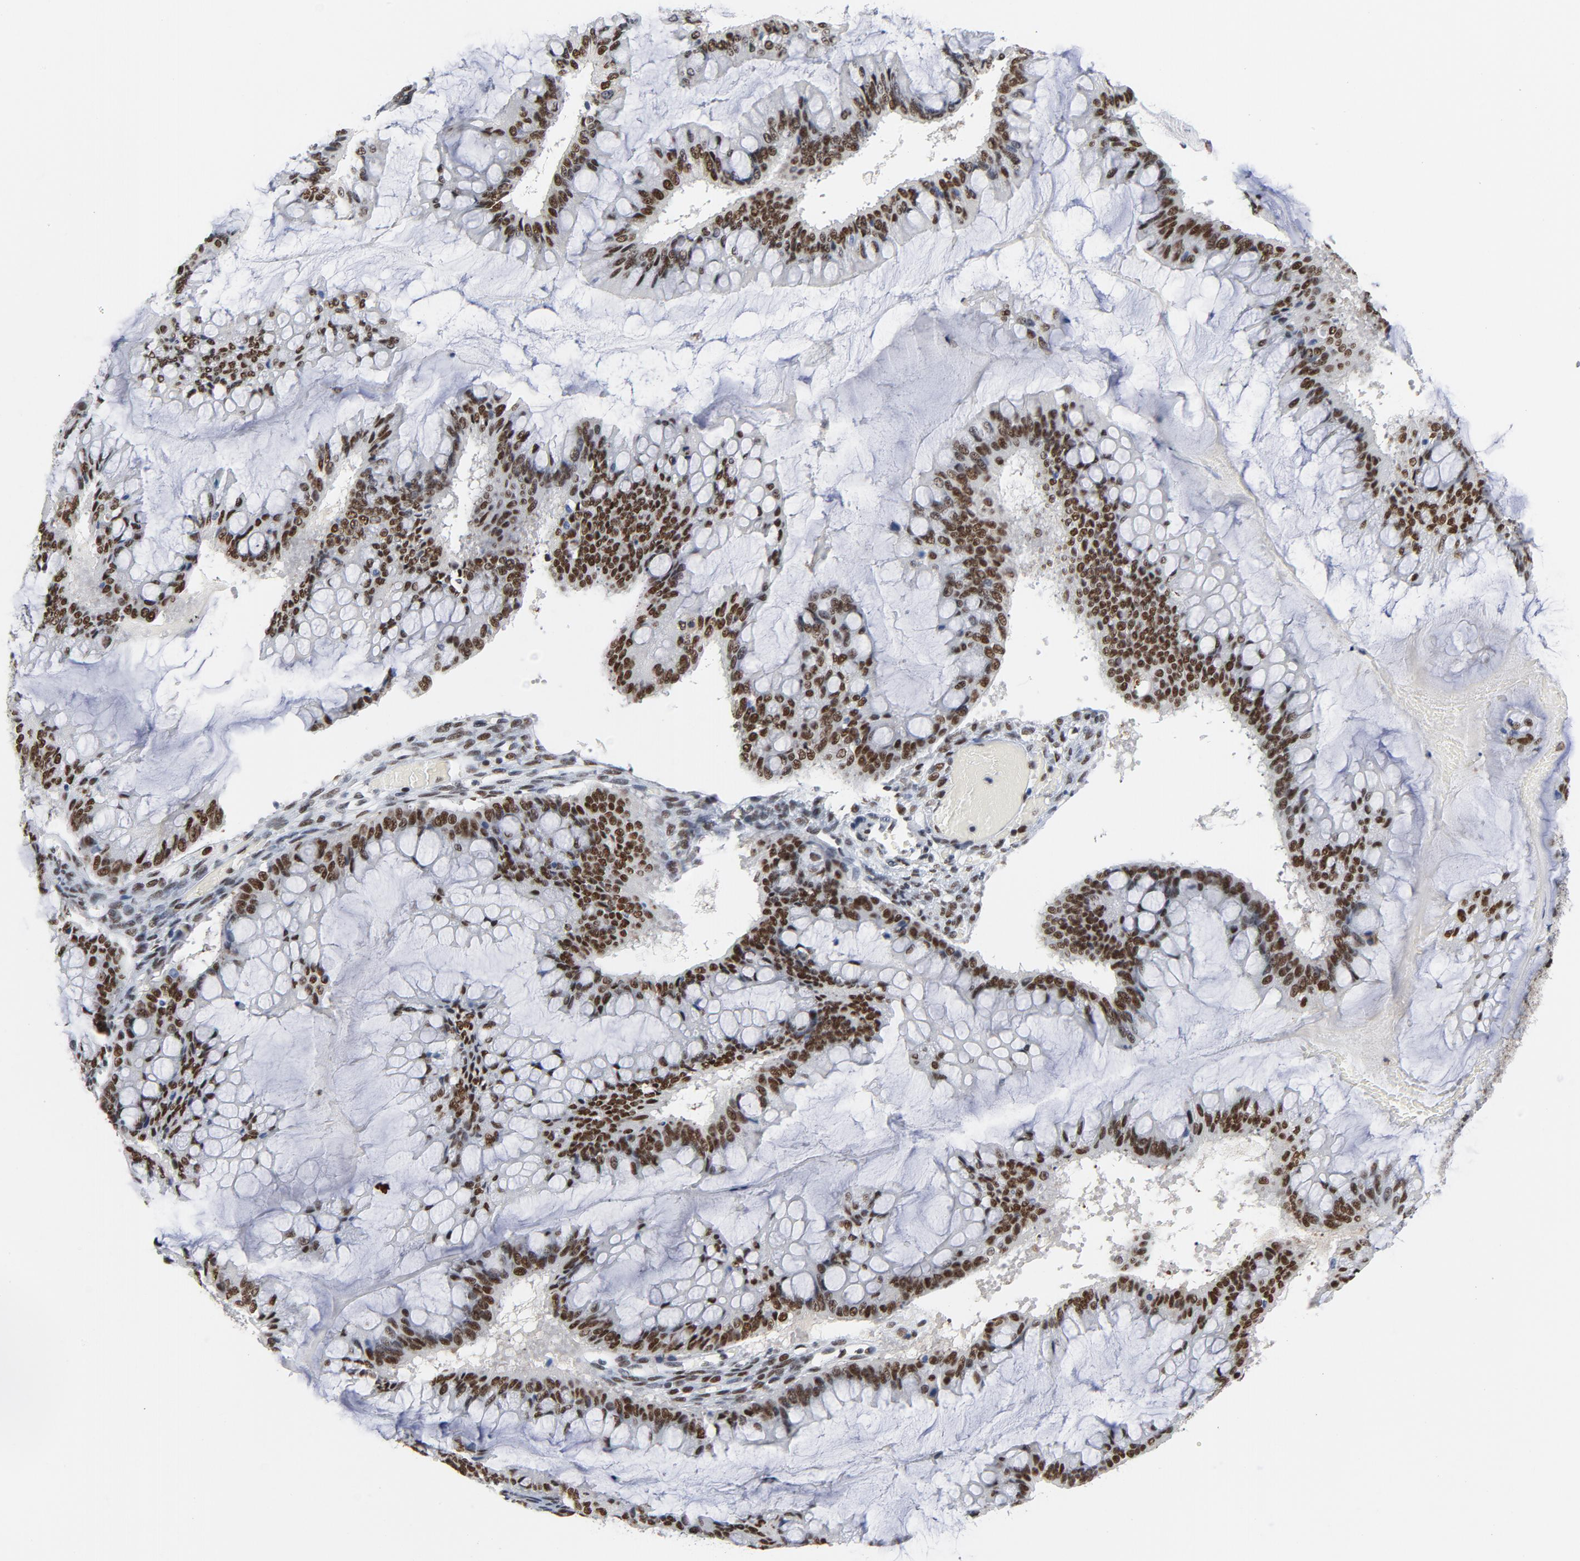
{"staining": {"intensity": "moderate", "quantity": ">75%", "location": "nuclear"}, "tissue": "ovarian cancer", "cell_type": "Tumor cells", "image_type": "cancer", "snomed": [{"axis": "morphology", "description": "Cystadenocarcinoma, mucinous, NOS"}, {"axis": "topography", "description": "Ovary"}], "caption": "A high-resolution histopathology image shows immunohistochemistry staining of ovarian mucinous cystadenocarcinoma, which exhibits moderate nuclear expression in about >75% of tumor cells. (IHC, brightfield microscopy, high magnification).", "gene": "CSTF2", "patient": {"sex": "female", "age": 73}}